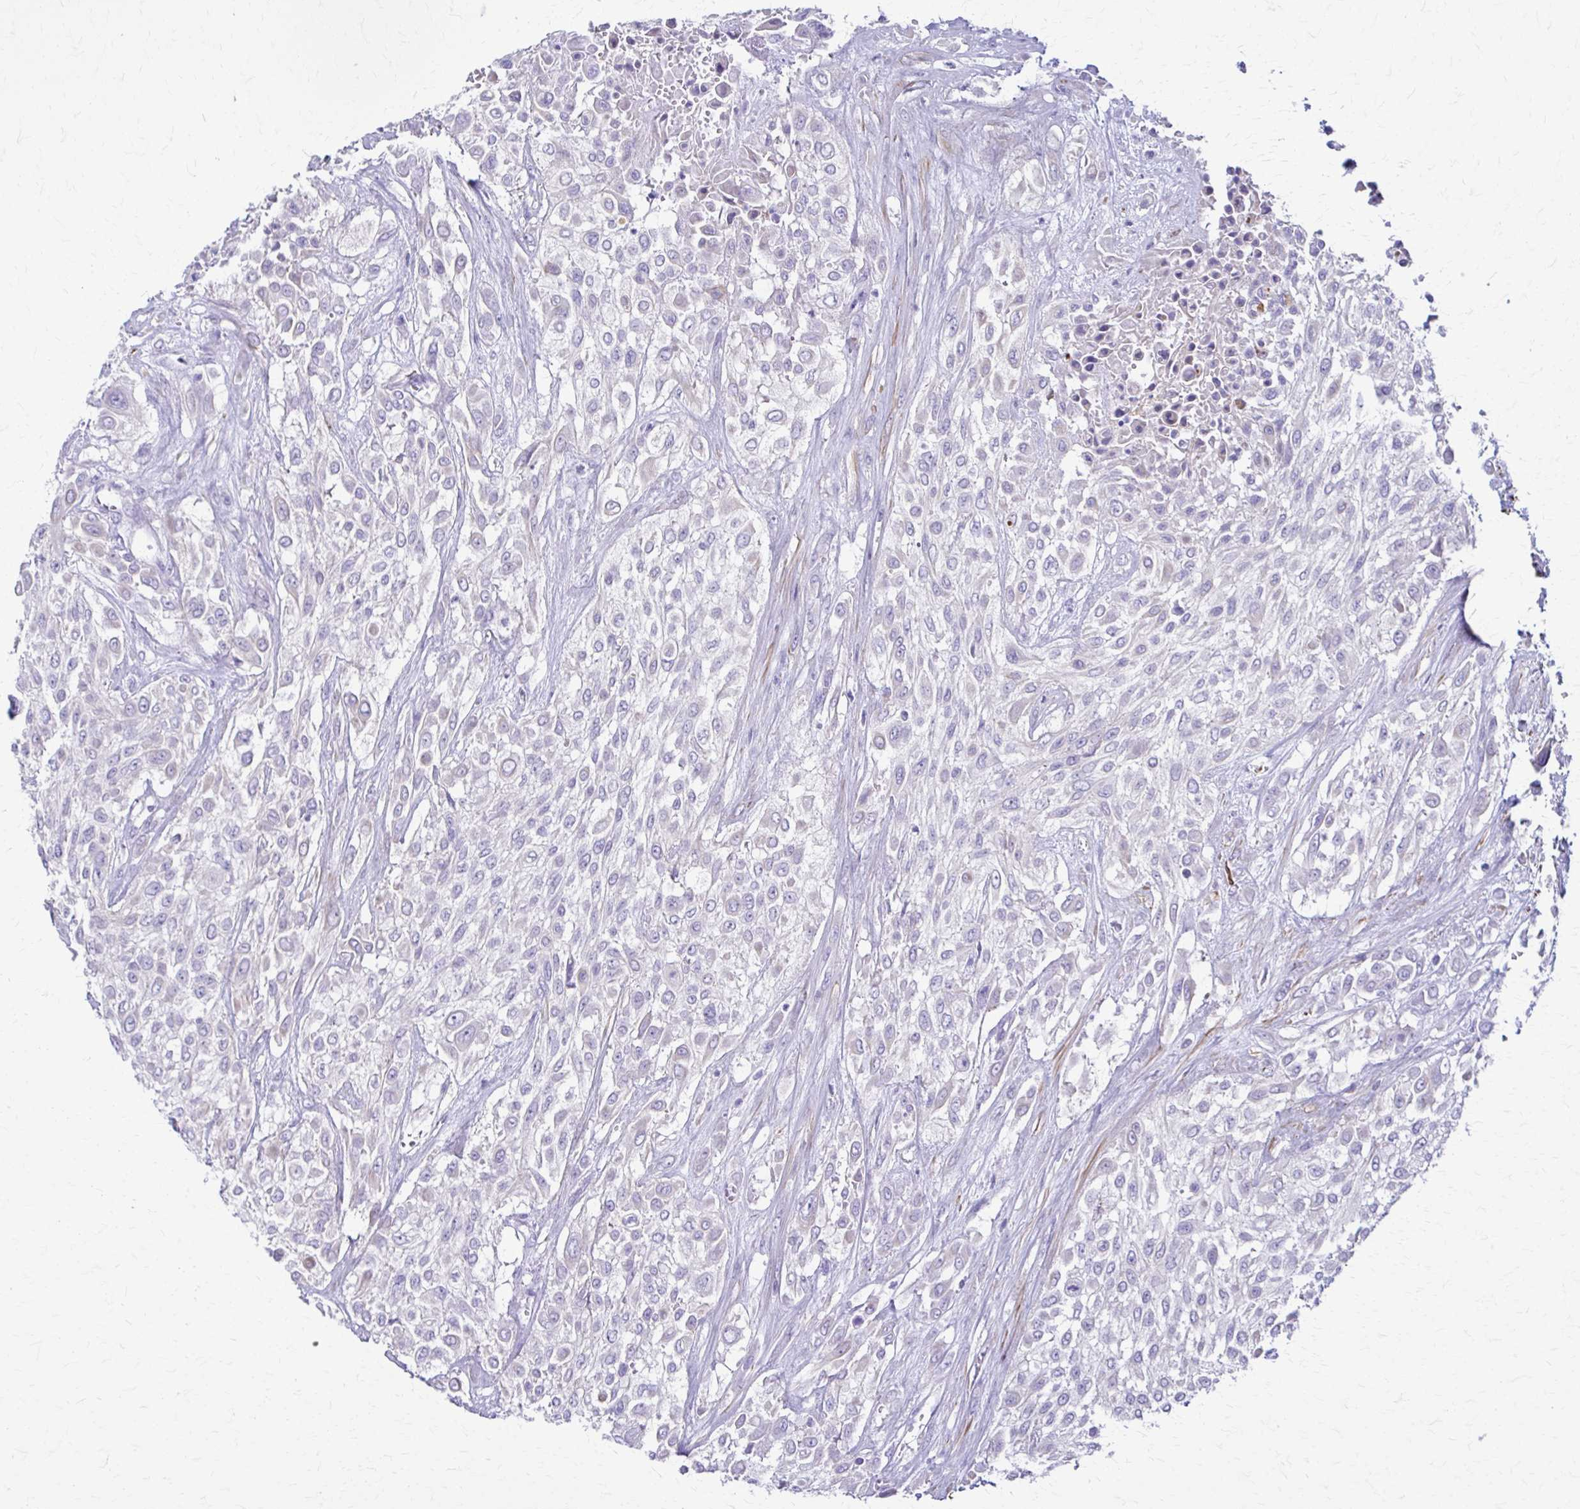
{"staining": {"intensity": "negative", "quantity": "none", "location": "none"}, "tissue": "urothelial cancer", "cell_type": "Tumor cells", "image_type": "cancer", "snomed": [{"axis": "morphology", "description": "Urothelial carcinoma, High grade"}, {"axis": "topography", "description": "Urinary bladder"}], "caption": "Immunohistochemistry photomicrograph of urothelial carcinoma (high-grade) stained for a protein (brown), which reveals no expression in tumor cells.", "gene": "DSP", "patient": {"sex": "male", "age": 57}}